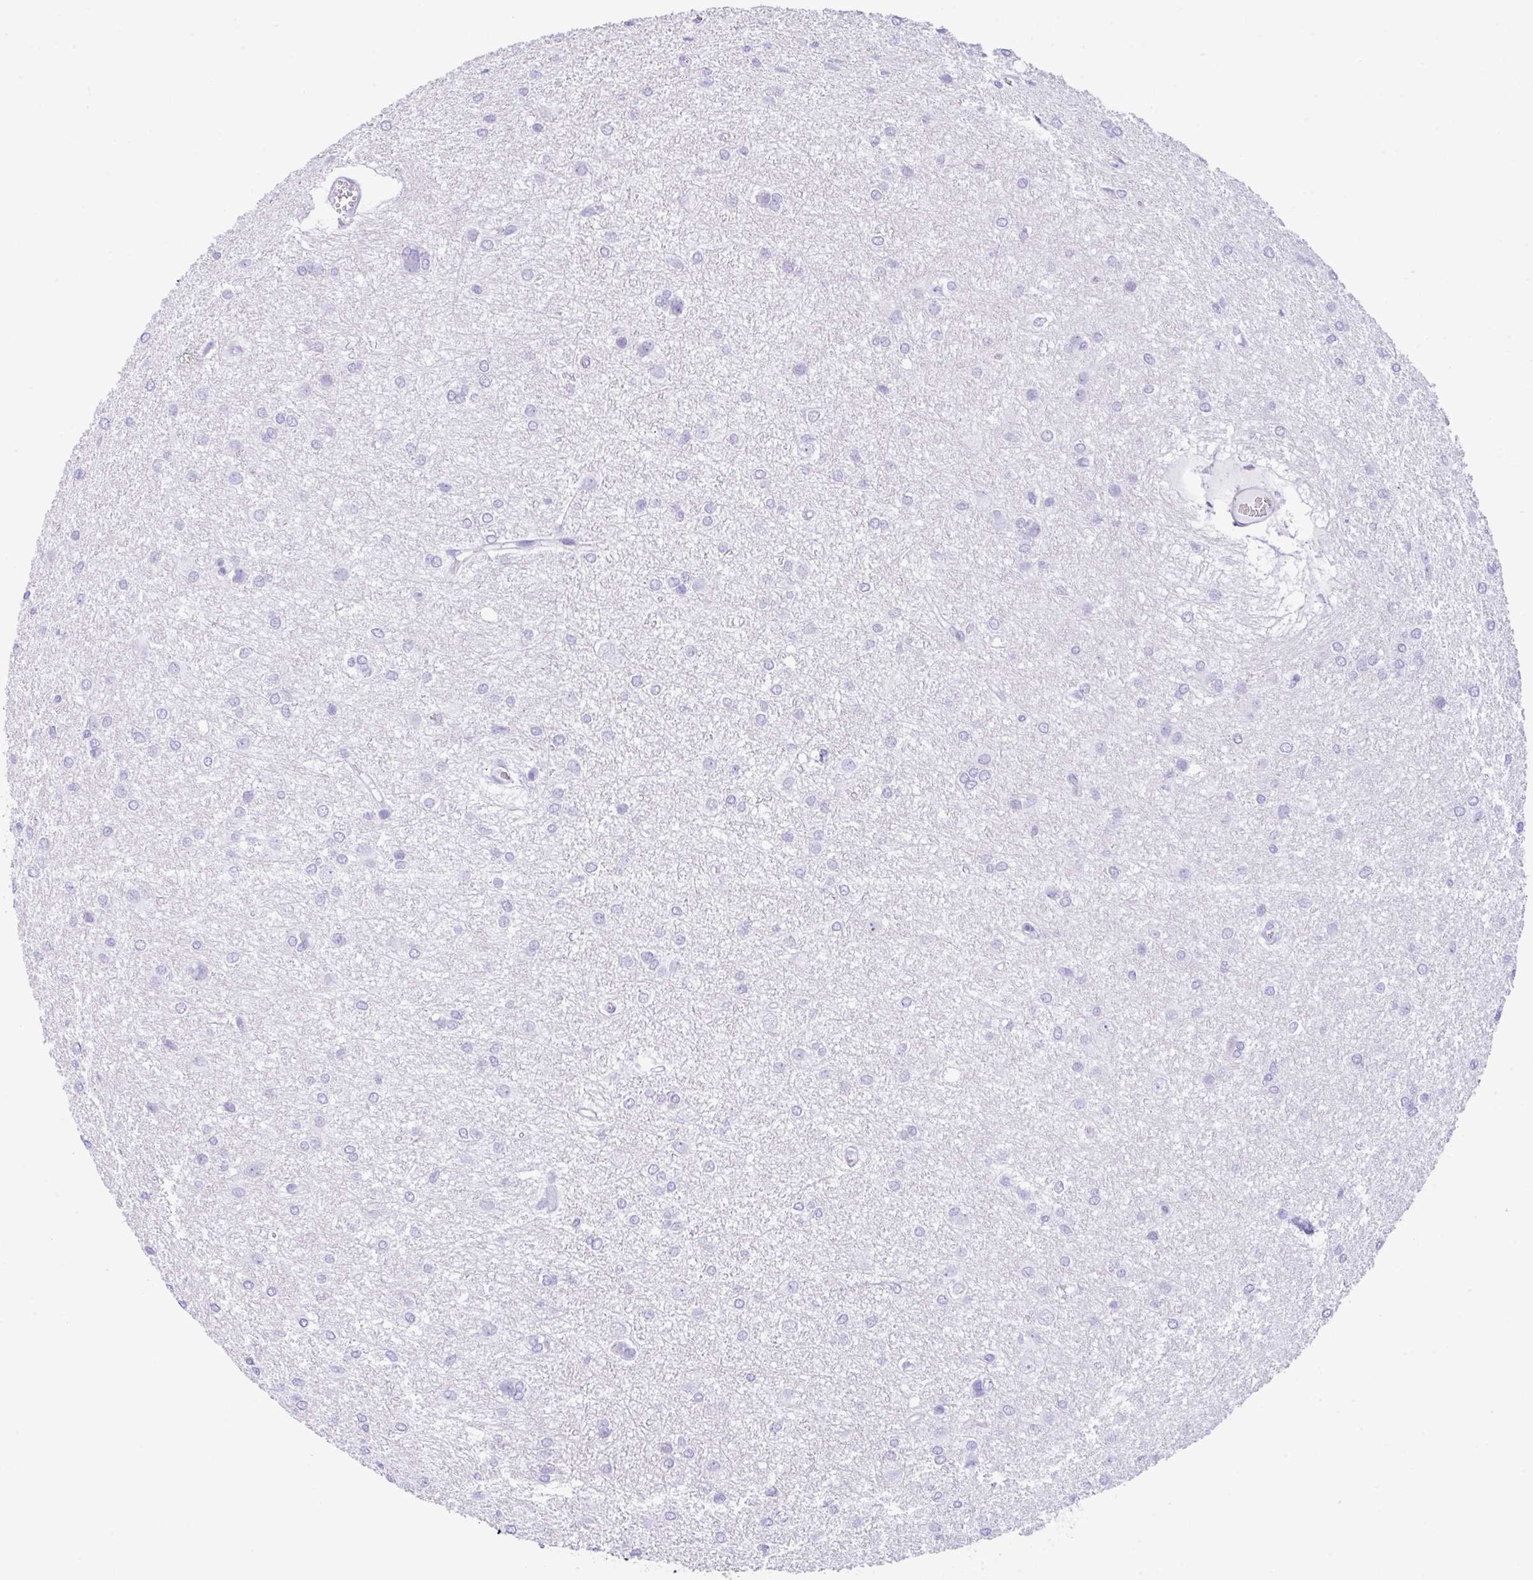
{"staining": {"intensity": "negative", "quantity": "none", "location": "none"}, "tissue": "glioma", "cell_type": "Tumor cells", "image_type": "cancer", "snomed": [{"axis": "morphology", "description": "Glioma, malignant, High grade"}, {"axis": "topography", "description": "Brain"}], "caption": "The IHC photomicrograph has no significant staining in tumor cells of glioma tissue.", "gene": "CPA1", "patient": {"sex": "female", "age": 50}}